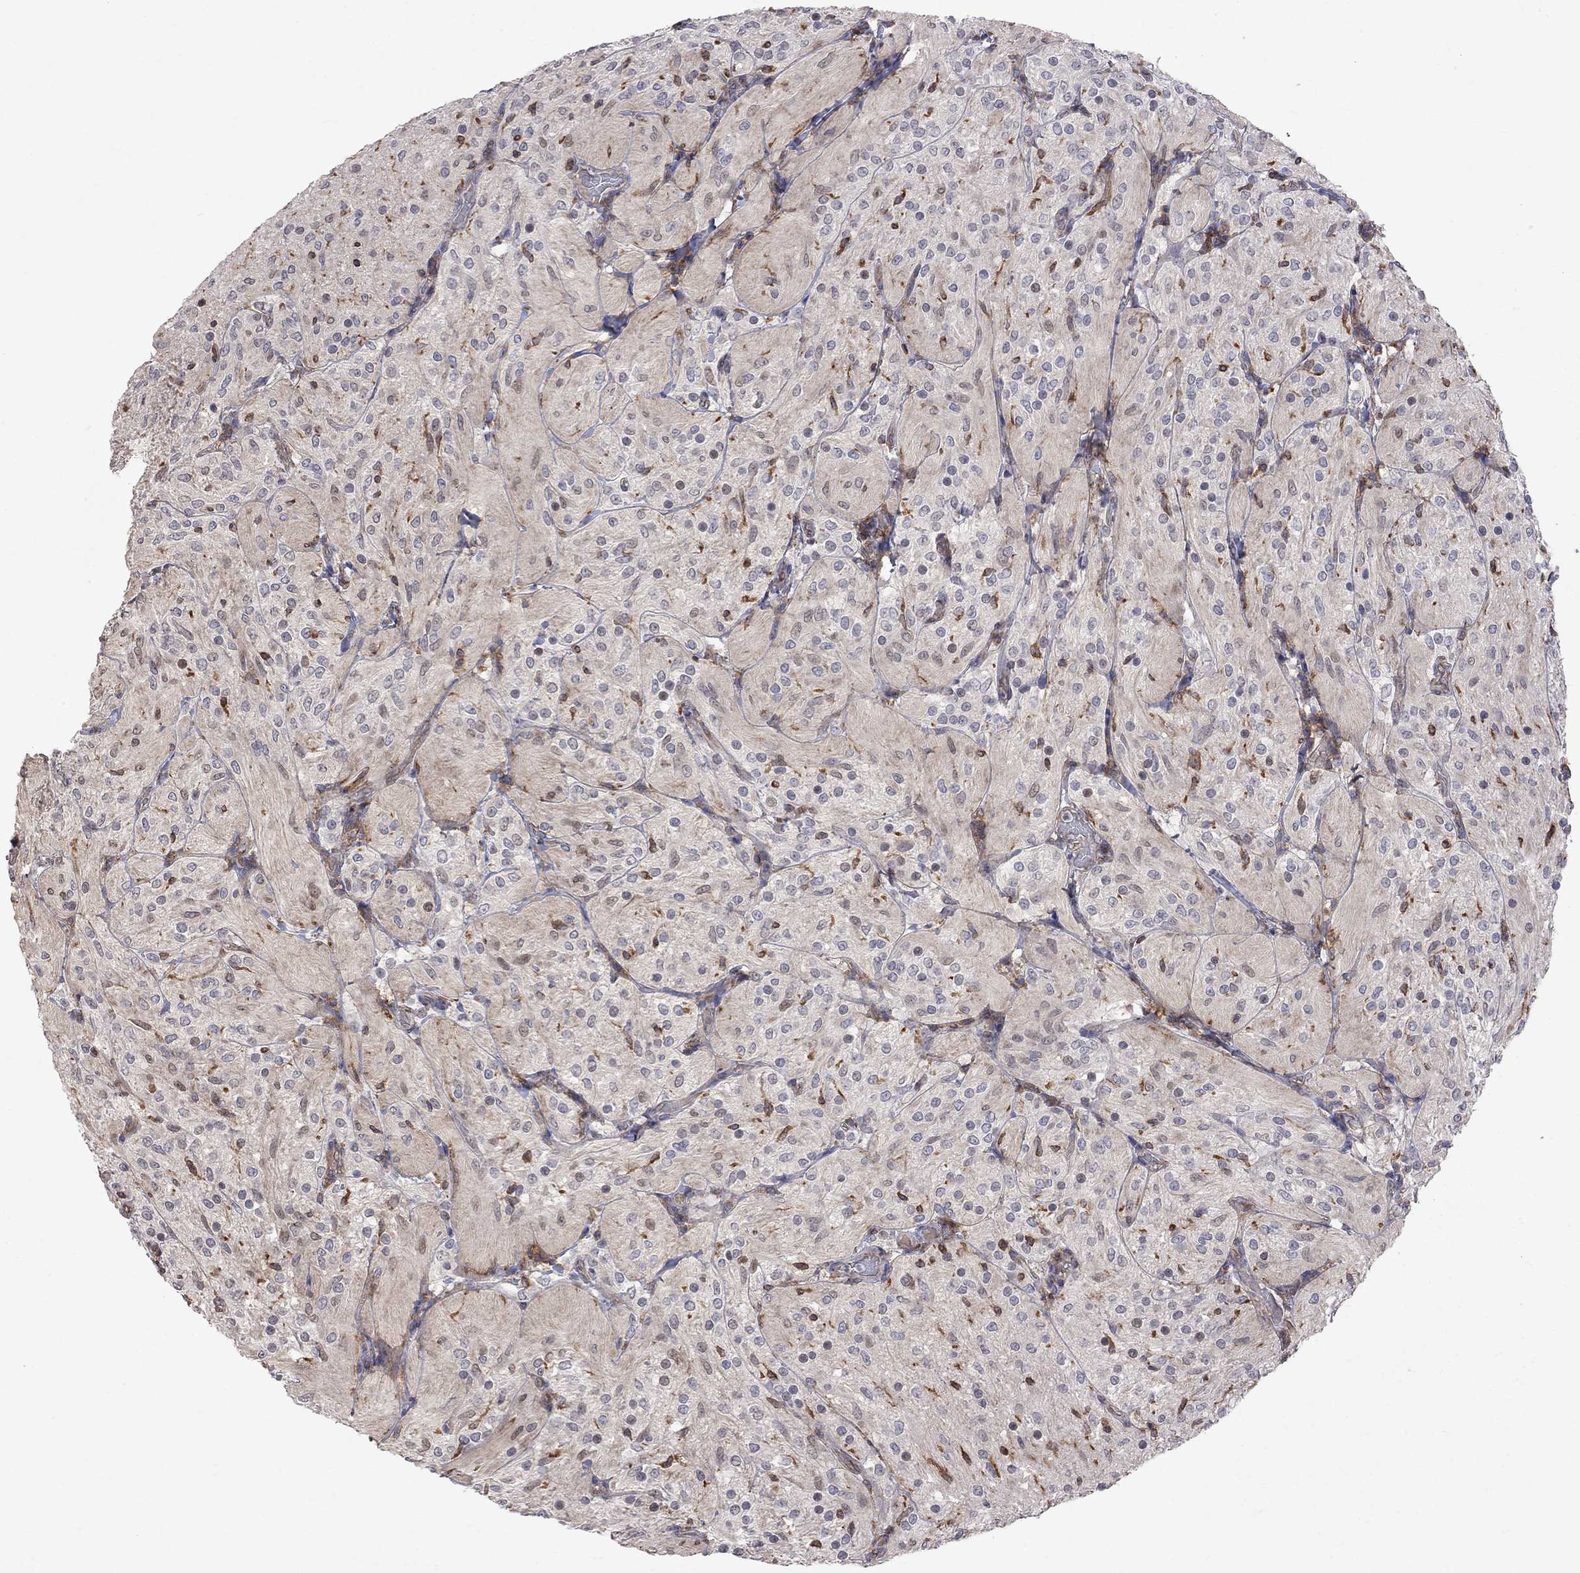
{"staining": {"intensity": "negative", "quantity": "none", "location": "none"}, "tissue": "glioma", "cell_type": "Tumor cells", "image_type": "cancer", "snomed": [{"axis": "morphology", "description": "Glioma, malignant, Low grade"}, {"axis": "topography", "description": "Brain"}], "caption": "Human glioma stained for a protein using immunohistochemistry reveals no positivity in tumor cells.", "gene": "ABI3", "patient": {"sex": "male", "age": 3}}